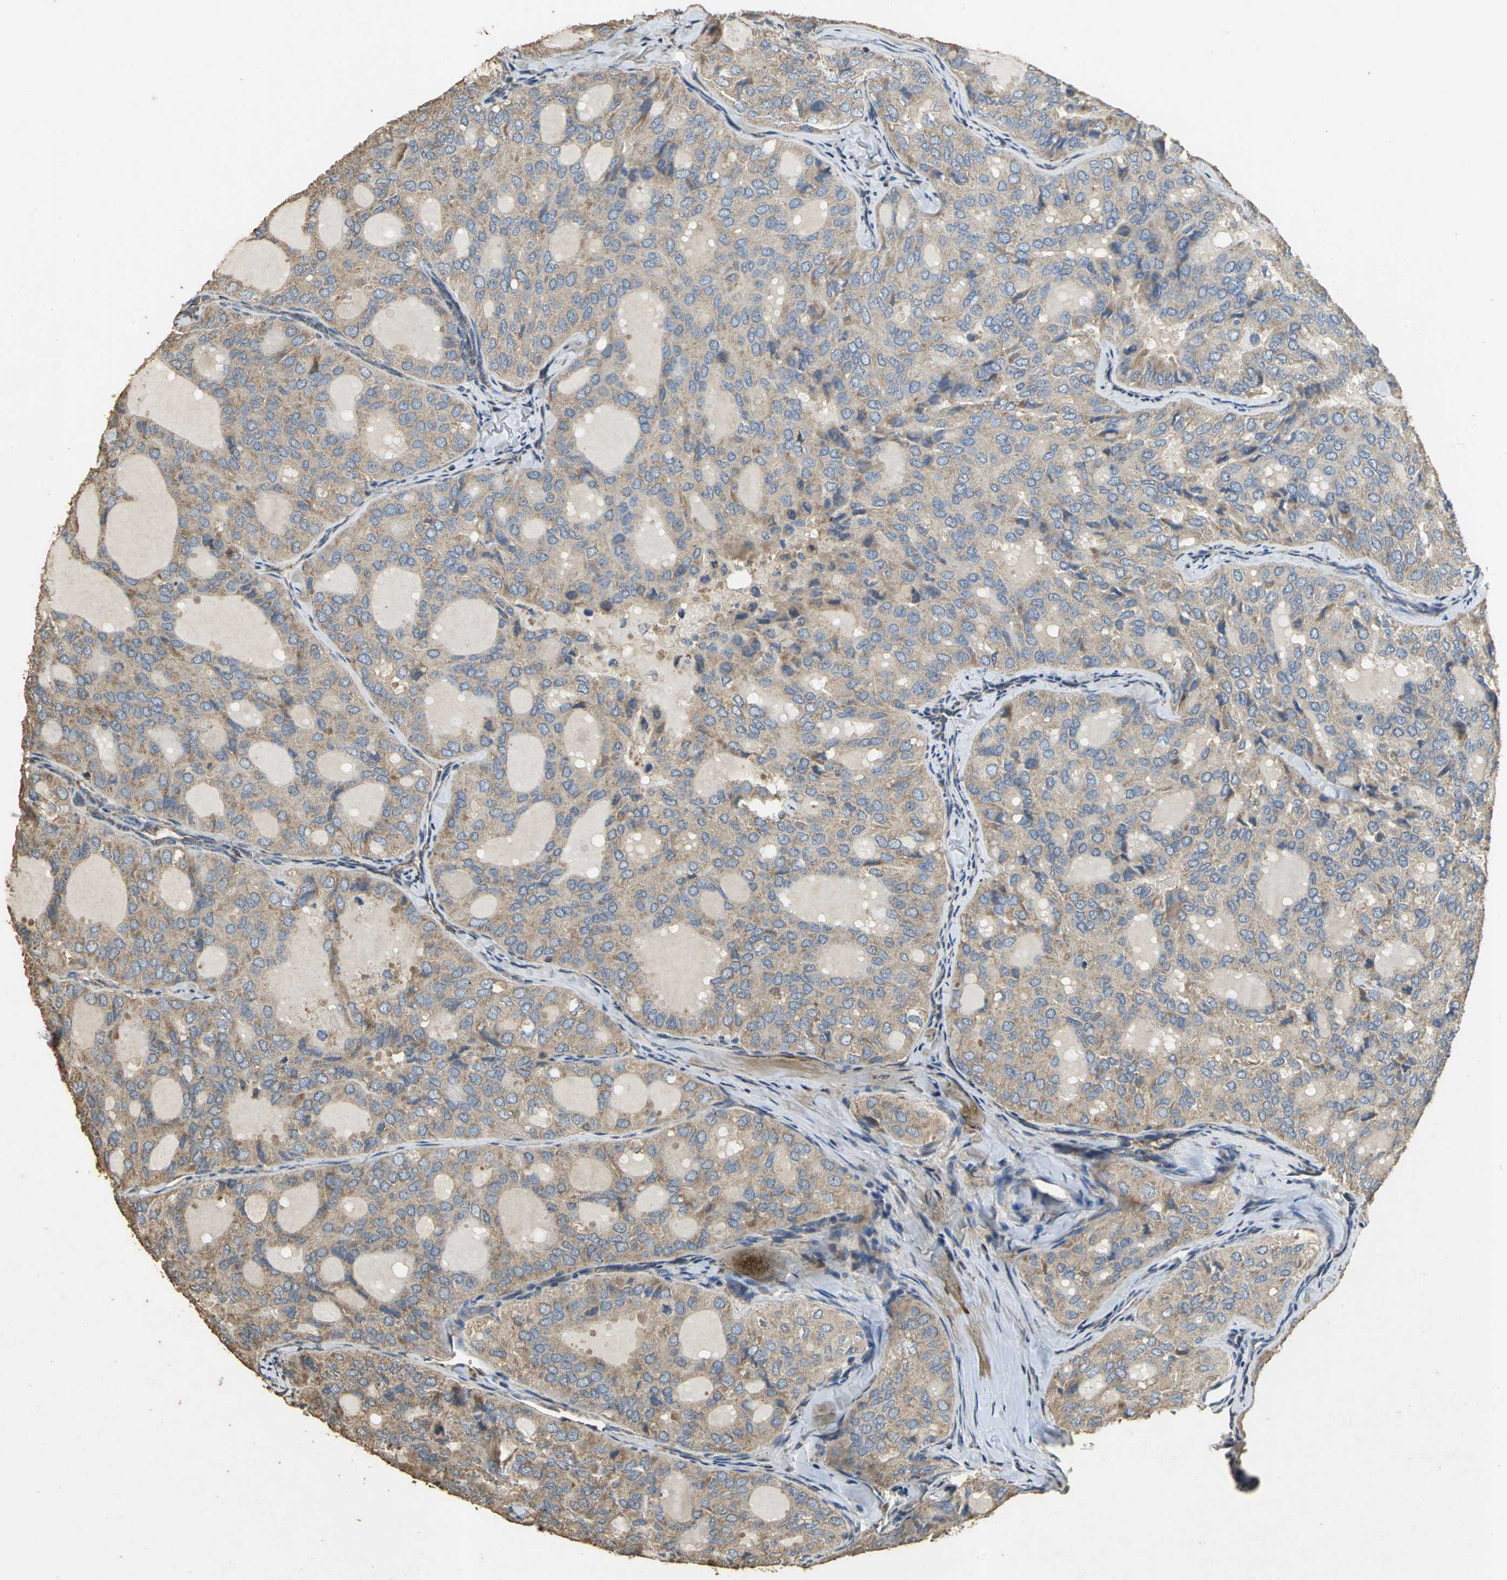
{"staining": {"intensity": "weak", "quantity": ">75%", "location": "cytoplasmic/membranous"}, "tissue": "thyroid cancer", "cell_type": "Tumor cells", "image_type": "cancer", "snomed": [{"axis": "morphology", "description": "Follicular adenoma carcinoma, NOS"}, {"axis": "topography", "description": "Thyroid gland"}], "caption": "Thyroid cancer (follicular adenoma carcinoma) stained with DAB (3,3'-diaminobenzidine) immunohistochemistry (IHC) shows low levels of weak cytoplasmic/membranous expression in approximately >75% of tumor cells. (DAB IHC with brightfield microscopy, high magnification).", "gene": "ACSL4", "patient": {"sex": "male", "age": 75}}